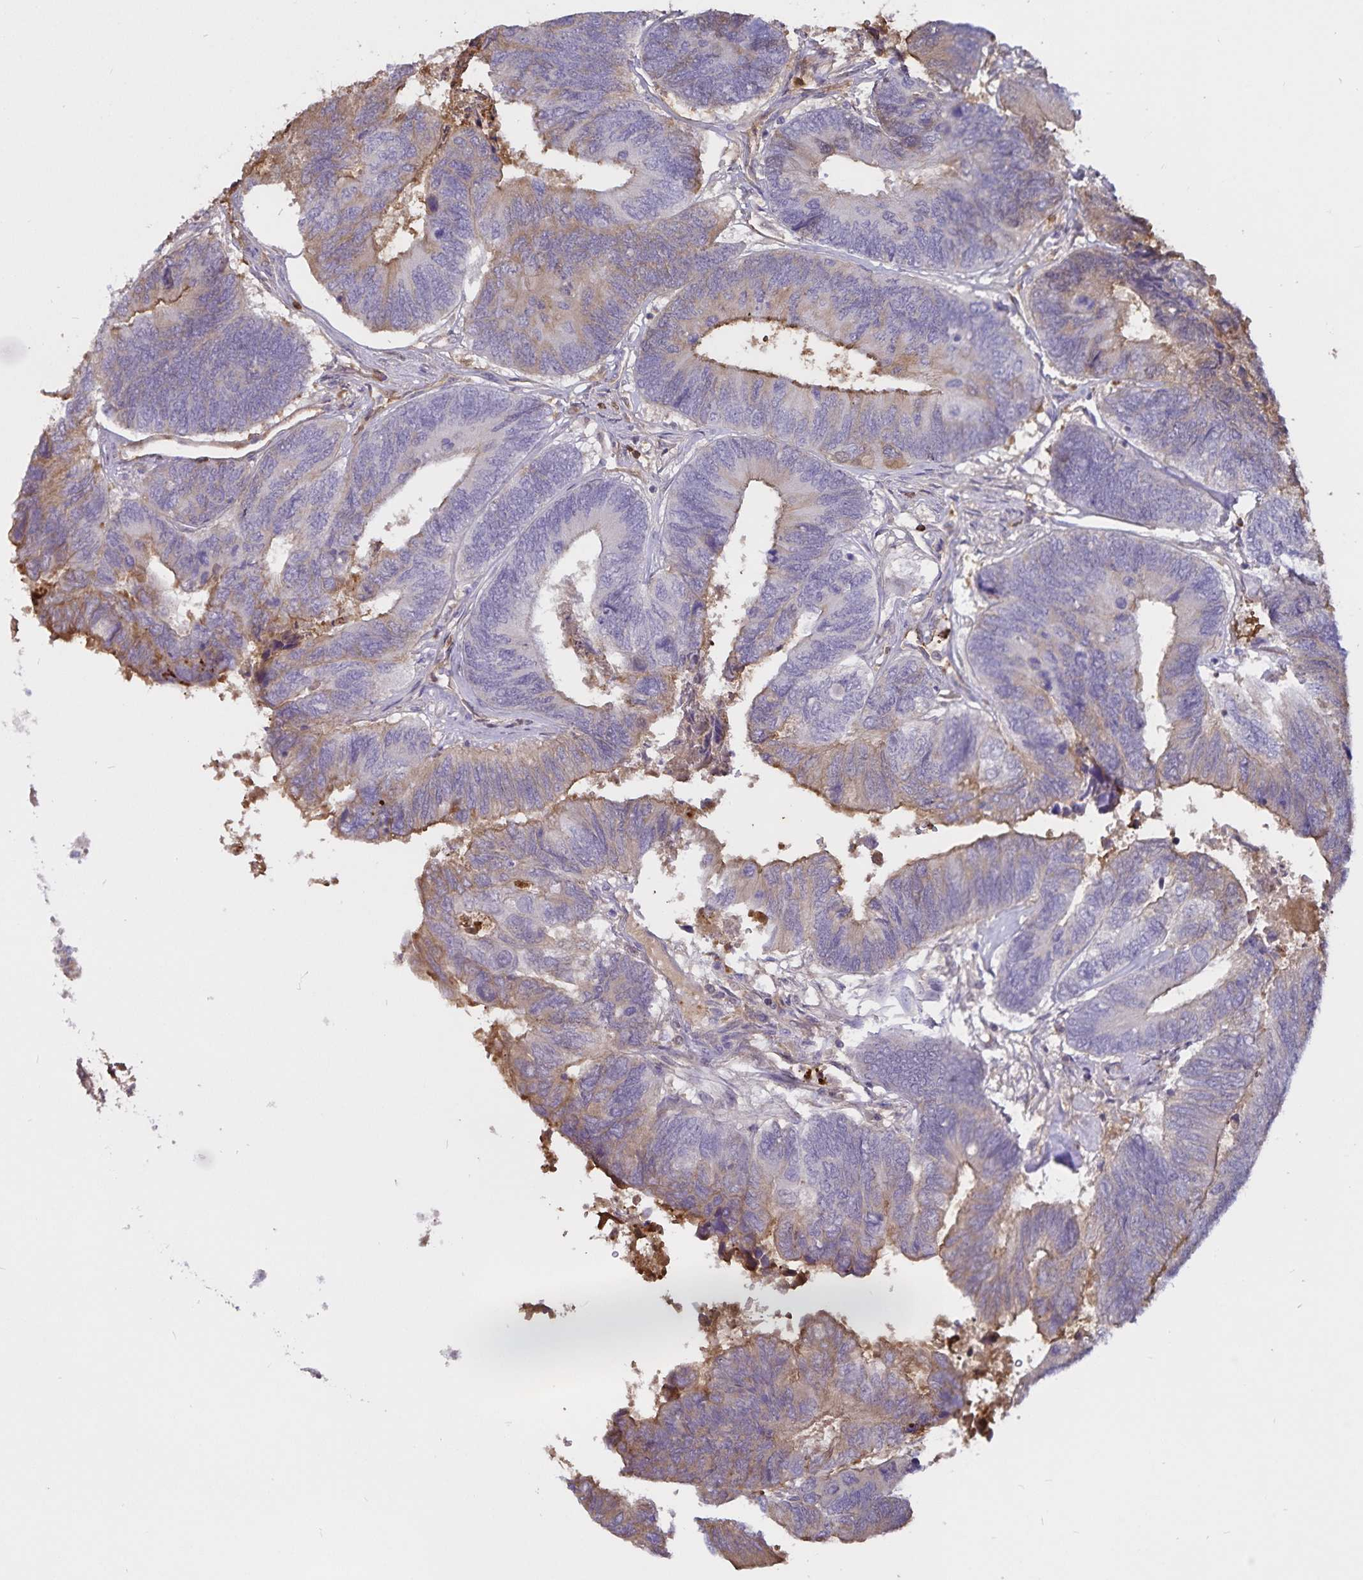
{"staining": {"intensity": "moderate", "quantity": "<25%", "location": "cytoplasmic/membranous"}, "tissue": "colorectal cancer", "cell_type": "Tumor cells", "image_type": "cancer", "snomed": [{"axis": "morphology", "description": "Adenocarcinoma, NOS"}, {"axis": "topography", "description": "Colon"}], "caption": "High-magnification brightfield microscopy of colorectal adenocarcinoma stained with DAB (brown) and counterstained with hematoxylin (blue). tumor cells exhibit moderate cytoplasmic/membranous staining is appreciated in about<25% of cells.", "gene": "FGG", "patient": {"sex": "female", "age": 67}}